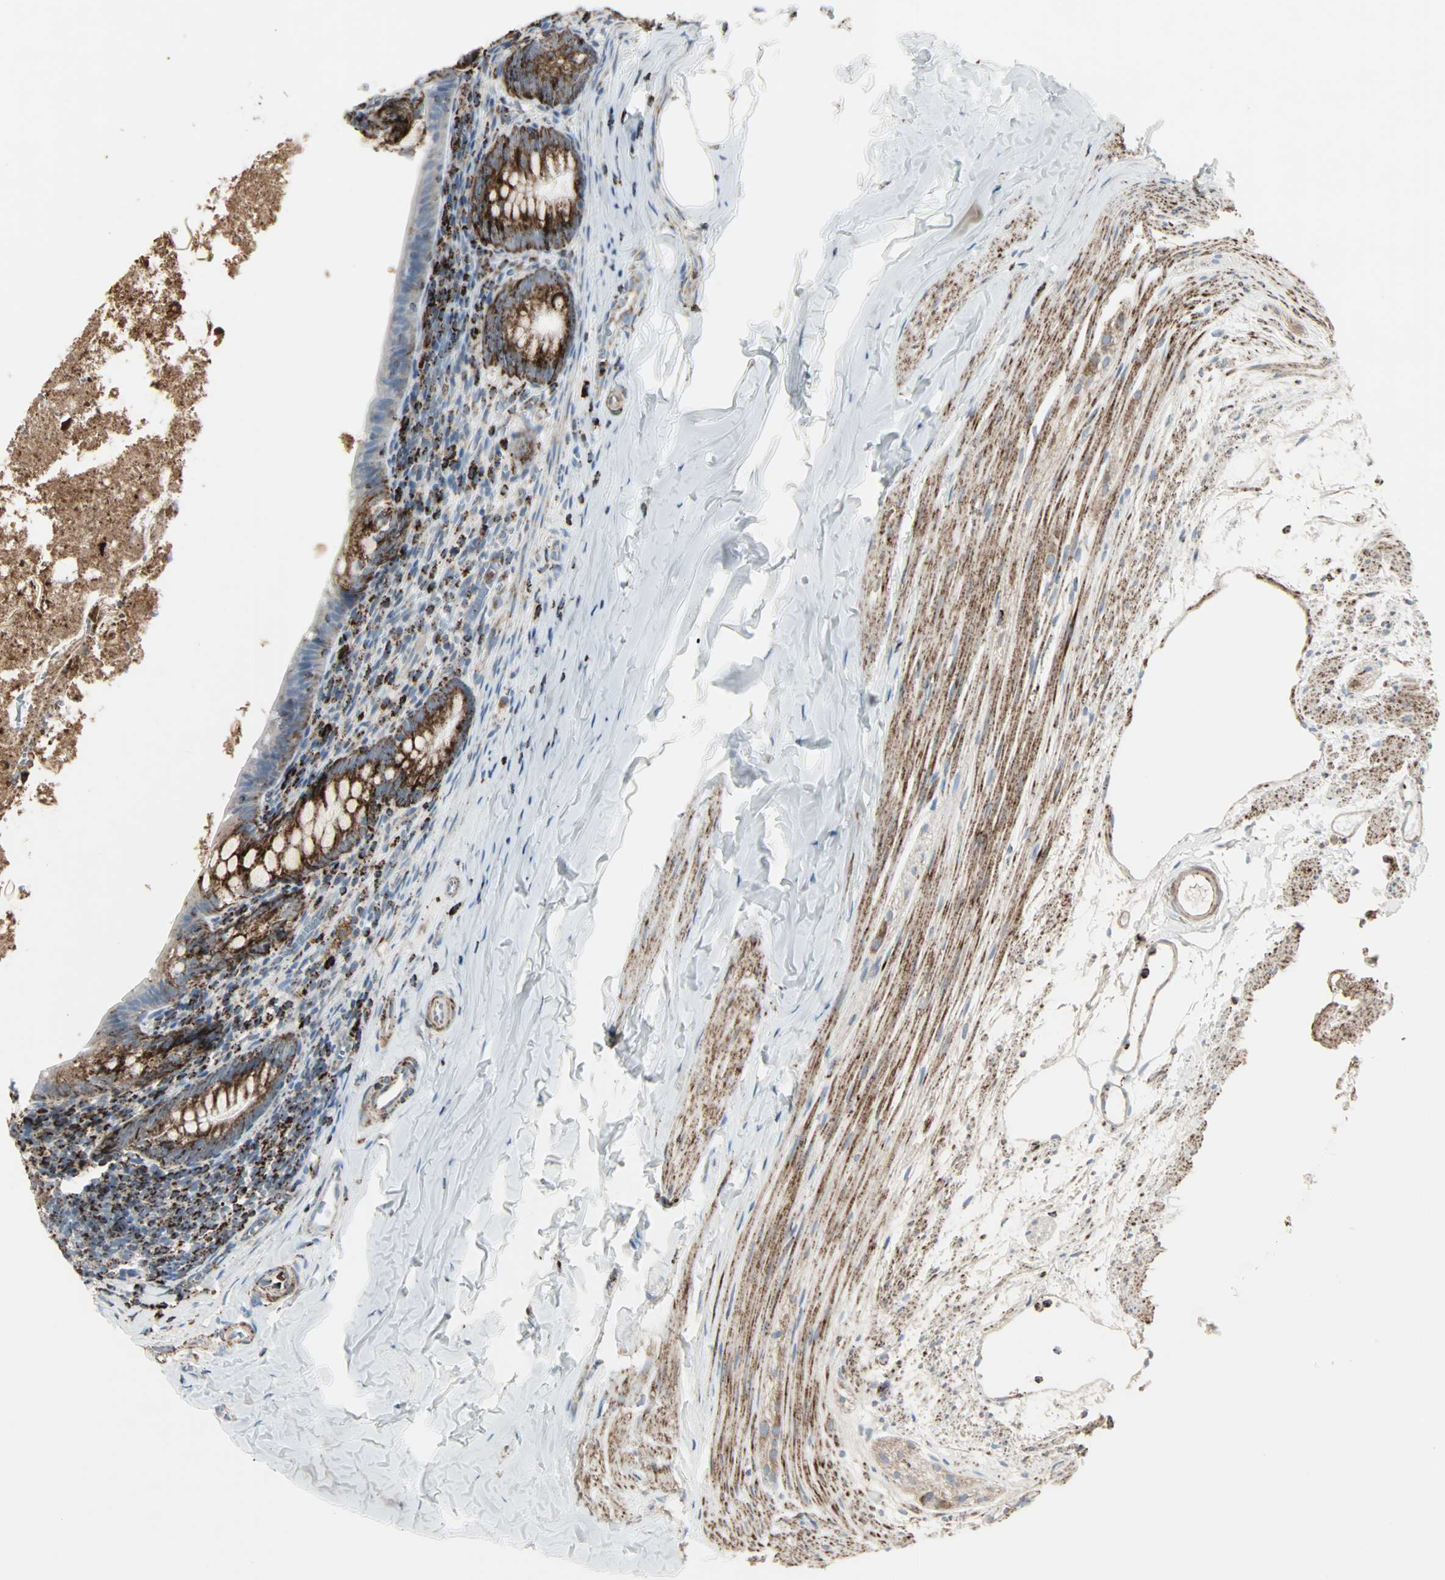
{"staining": {"intensity": "strong", "quantity": ">75%", "location": "cytoplasmic/membranous"}, "tissue": "appendix", "cell_type": "Glandular cells", "image_type": "normal", "snomed": [{"axis": "morphology", "description": "Normal tissue, NOS"}, {"axis": "topography", "description": "Appendix"}], "caption": "High-magnification brightfield microscopy of normal appendix stained with DAB (3,3'-diaminobenzidine) (brown) and counterstained with hematoxylin (blue). glandular cells exhibit strong cytoplasmic/membranous expression is seen in approximately>75% of cells. The protein is stained brown, and the nuclei are stained in blue (DAB IHC with brightfield microscopy, high magnification).", "gene": "IDH2", "patient": {"sex": "female", "age": 10}}